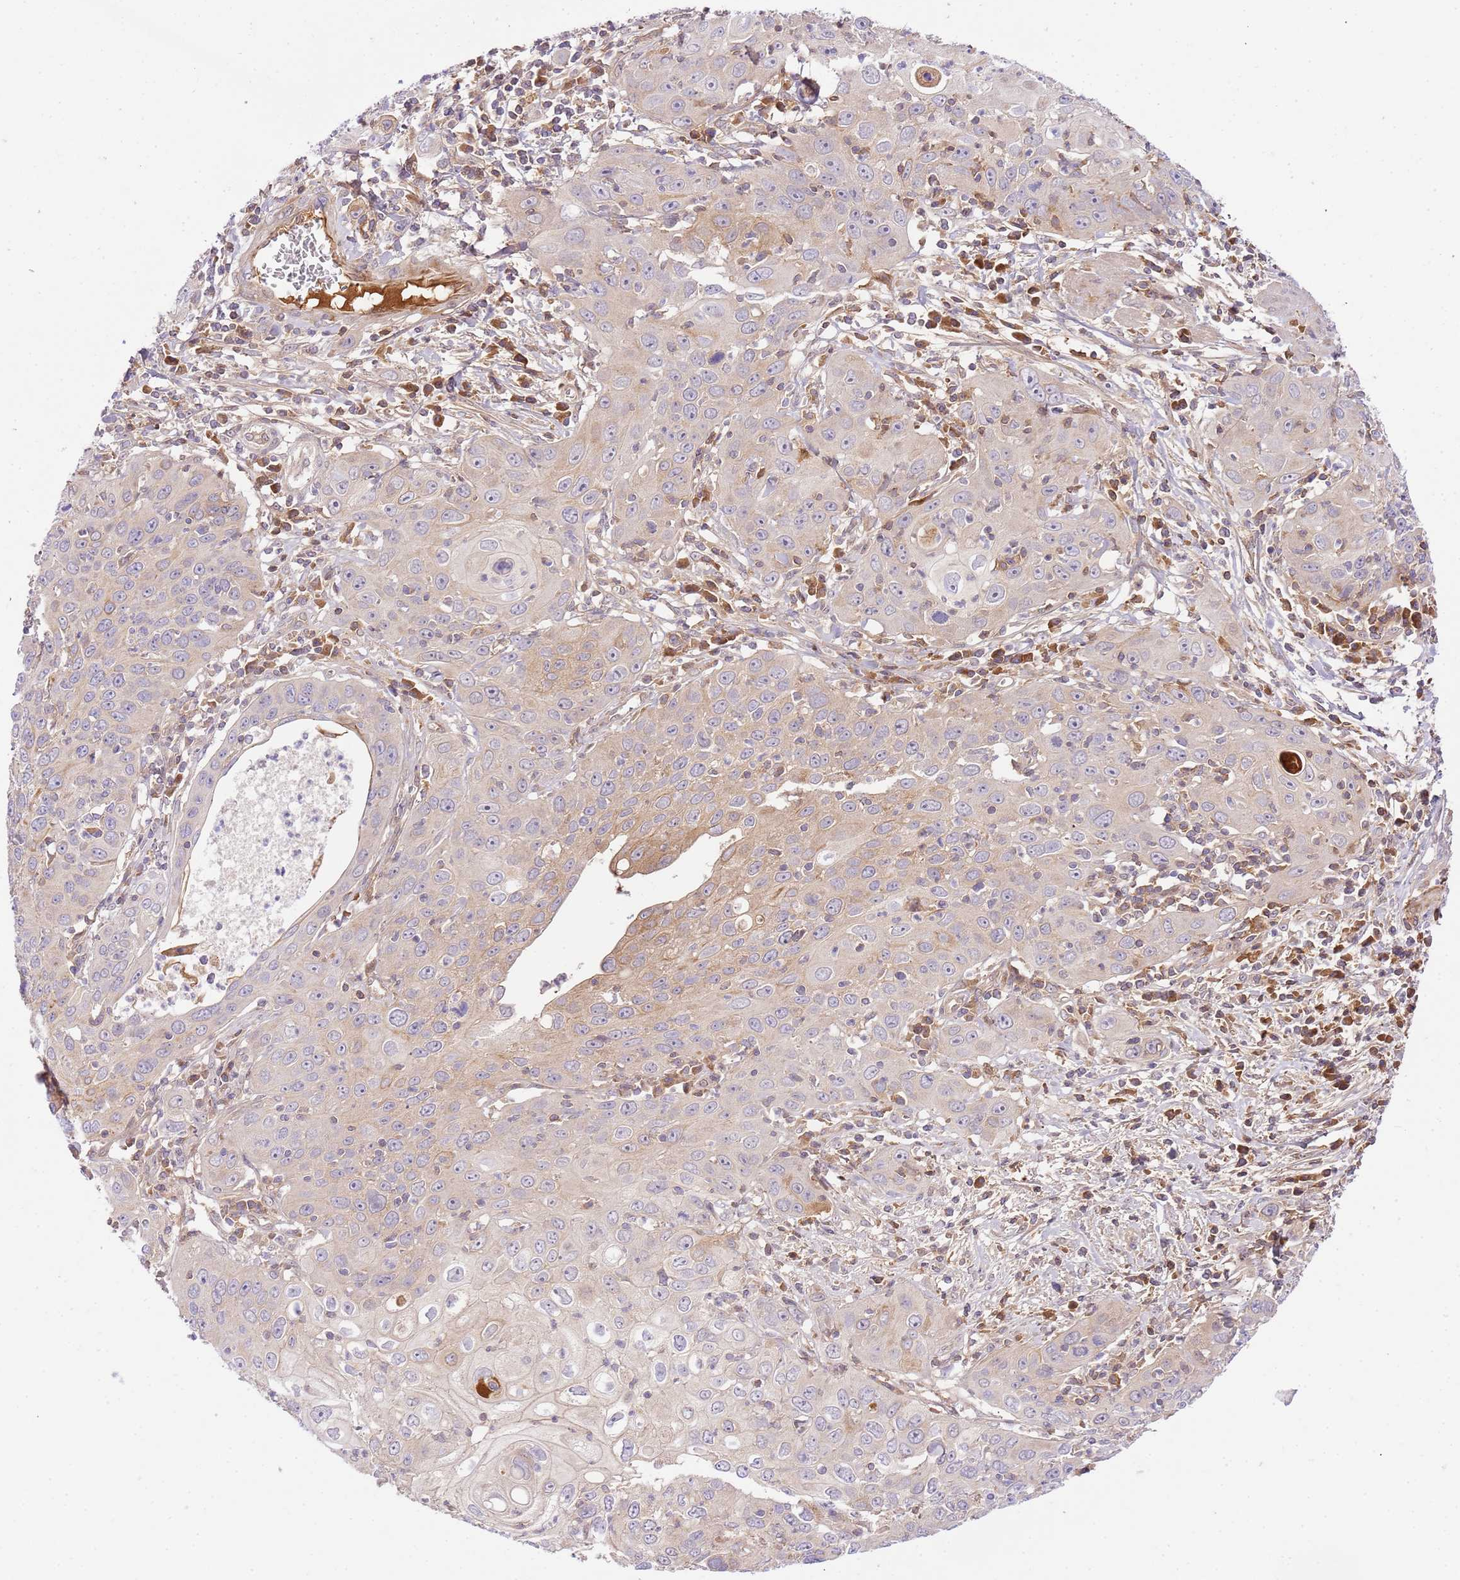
{"staining": {"intensity": "weak", "quantity": "<25%", "location": "cytoplasmic/membranous"}, "tissue": "cervical cancer", "cell_type": "Tumor cells", "image_type": "cancer", "snomed": [{"axis": "morphology", "description": "Squamous cell carcinoma, NOS"}, {"axis": "topography", "description": "Cervix"}], "caption": "Protein analysis of cervical cancer shows no significant expression in tumor cells.", "gene": "C8G", "patient": {"sex": "female", "age": 36}}